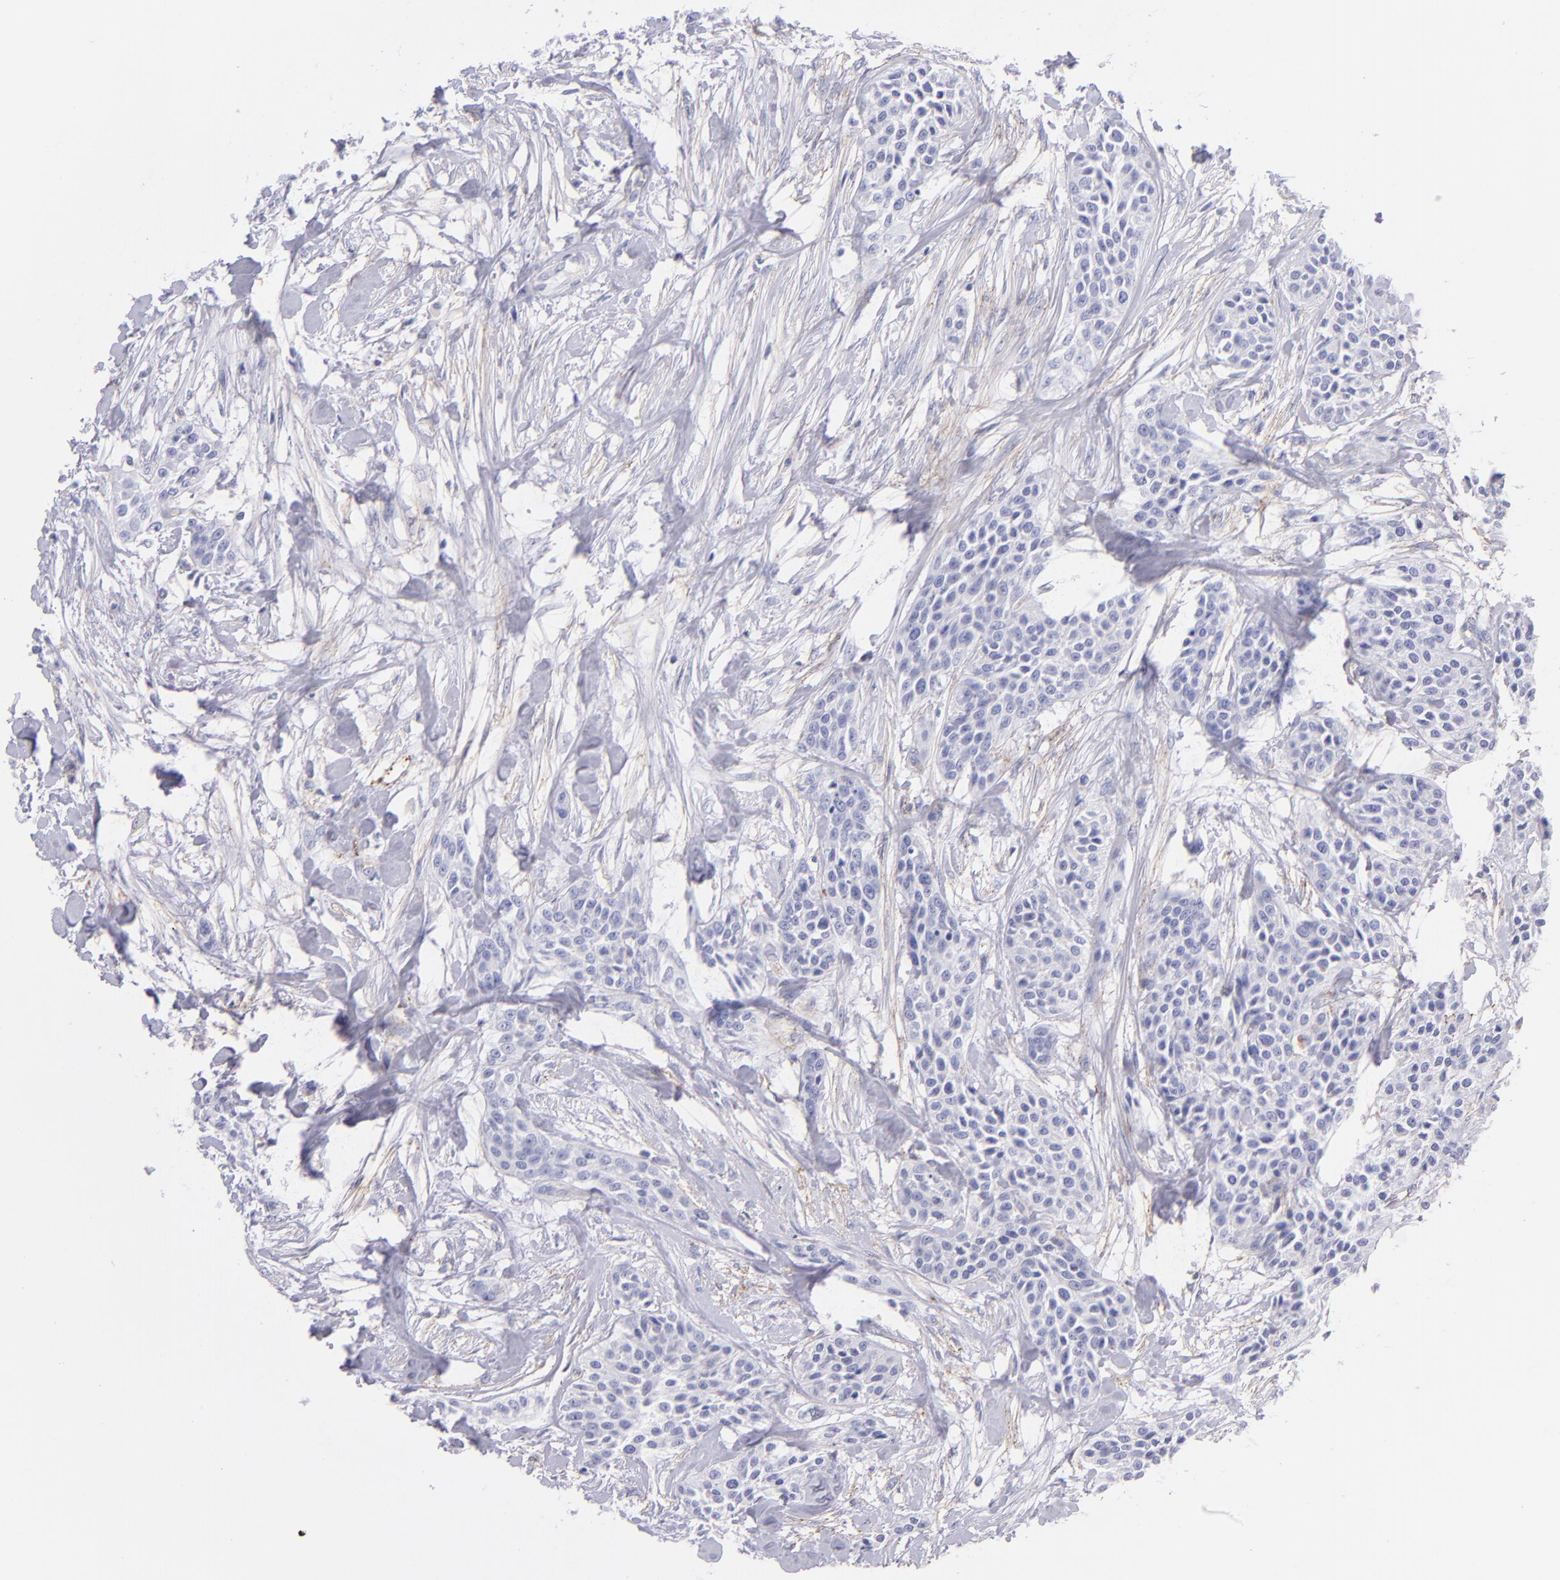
{"staining": {"intensity": "negative", "quantity": "none", "location": "none"}, "tissue": "urothelial cancer", "cell_type": "Tumor cells", "image_type": "cancer", "snomed": [{"axis": "morphology", "description": "Urothelial carcinoma, High grade"}, {"axis": "topography", "description": "Urinary bladder"}], "caption": "A micrograph of urothelial cancer stained for a protein exhibits no brown staining in tumor cells.", "gene": "CD81", "patient": {"sex": "male", "age": 56}}